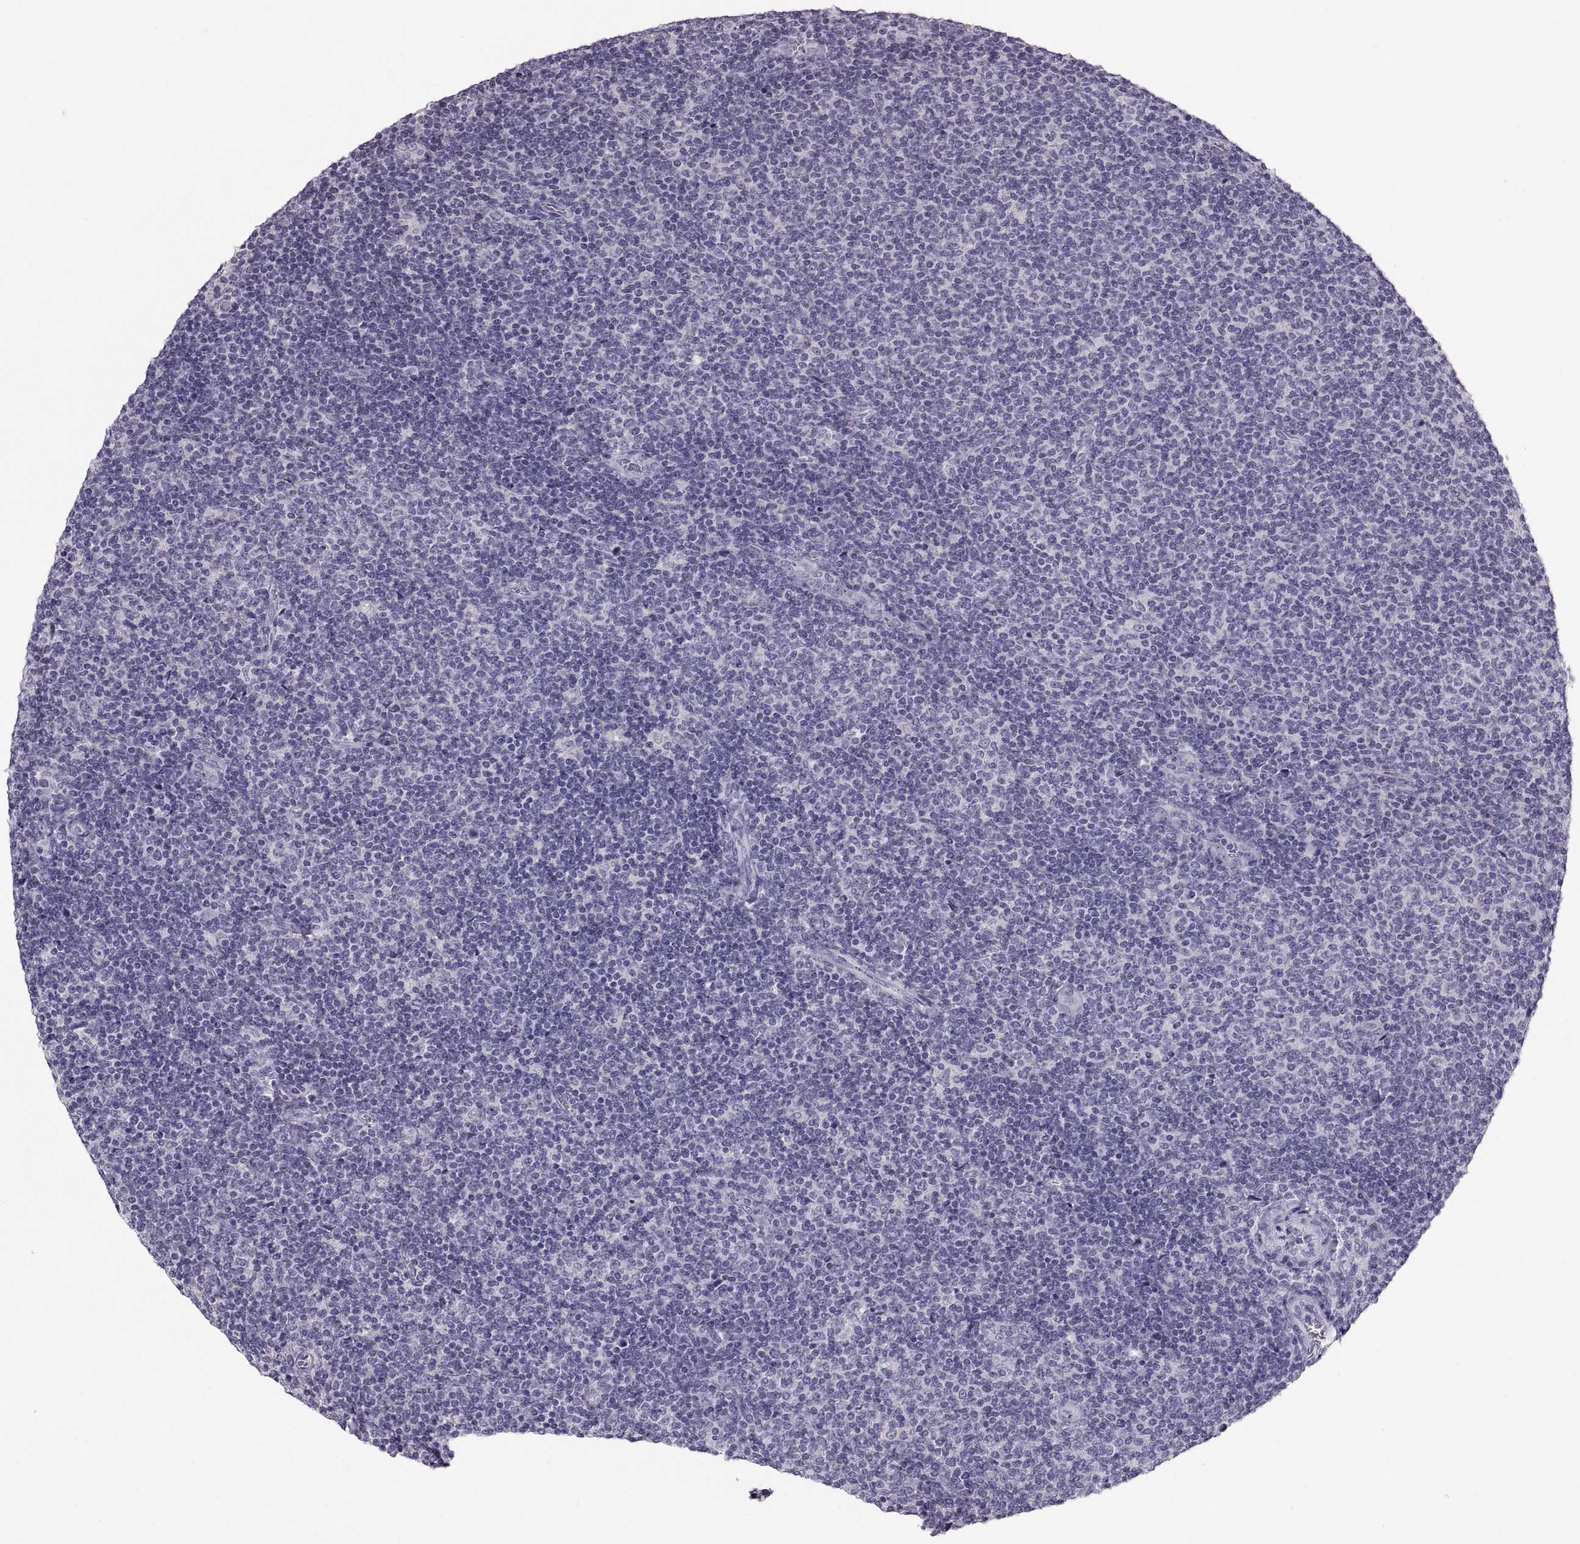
{"staining": {"intensity": "negative", "quantity": "none", "location": "none"}, "tissue": "lymphoma", "cell_type": "Tumor cells", "image_type": "cancer", "snomed": [{"axis": "morphology", "description": "Malignant lymphoma, non-Hodgkin's type, Low grade"}, {"axis": "topography", "description": "Lymph node"}], "caption": "A micrograph of lymphoma stained for a protein displays no brown staining in tumor cells. (Immunohistochemistry (ihc), brightfield microscopy, high magnification).", "gene": "WBP2NL", "patient": {"sex": "male", "age": 52}}